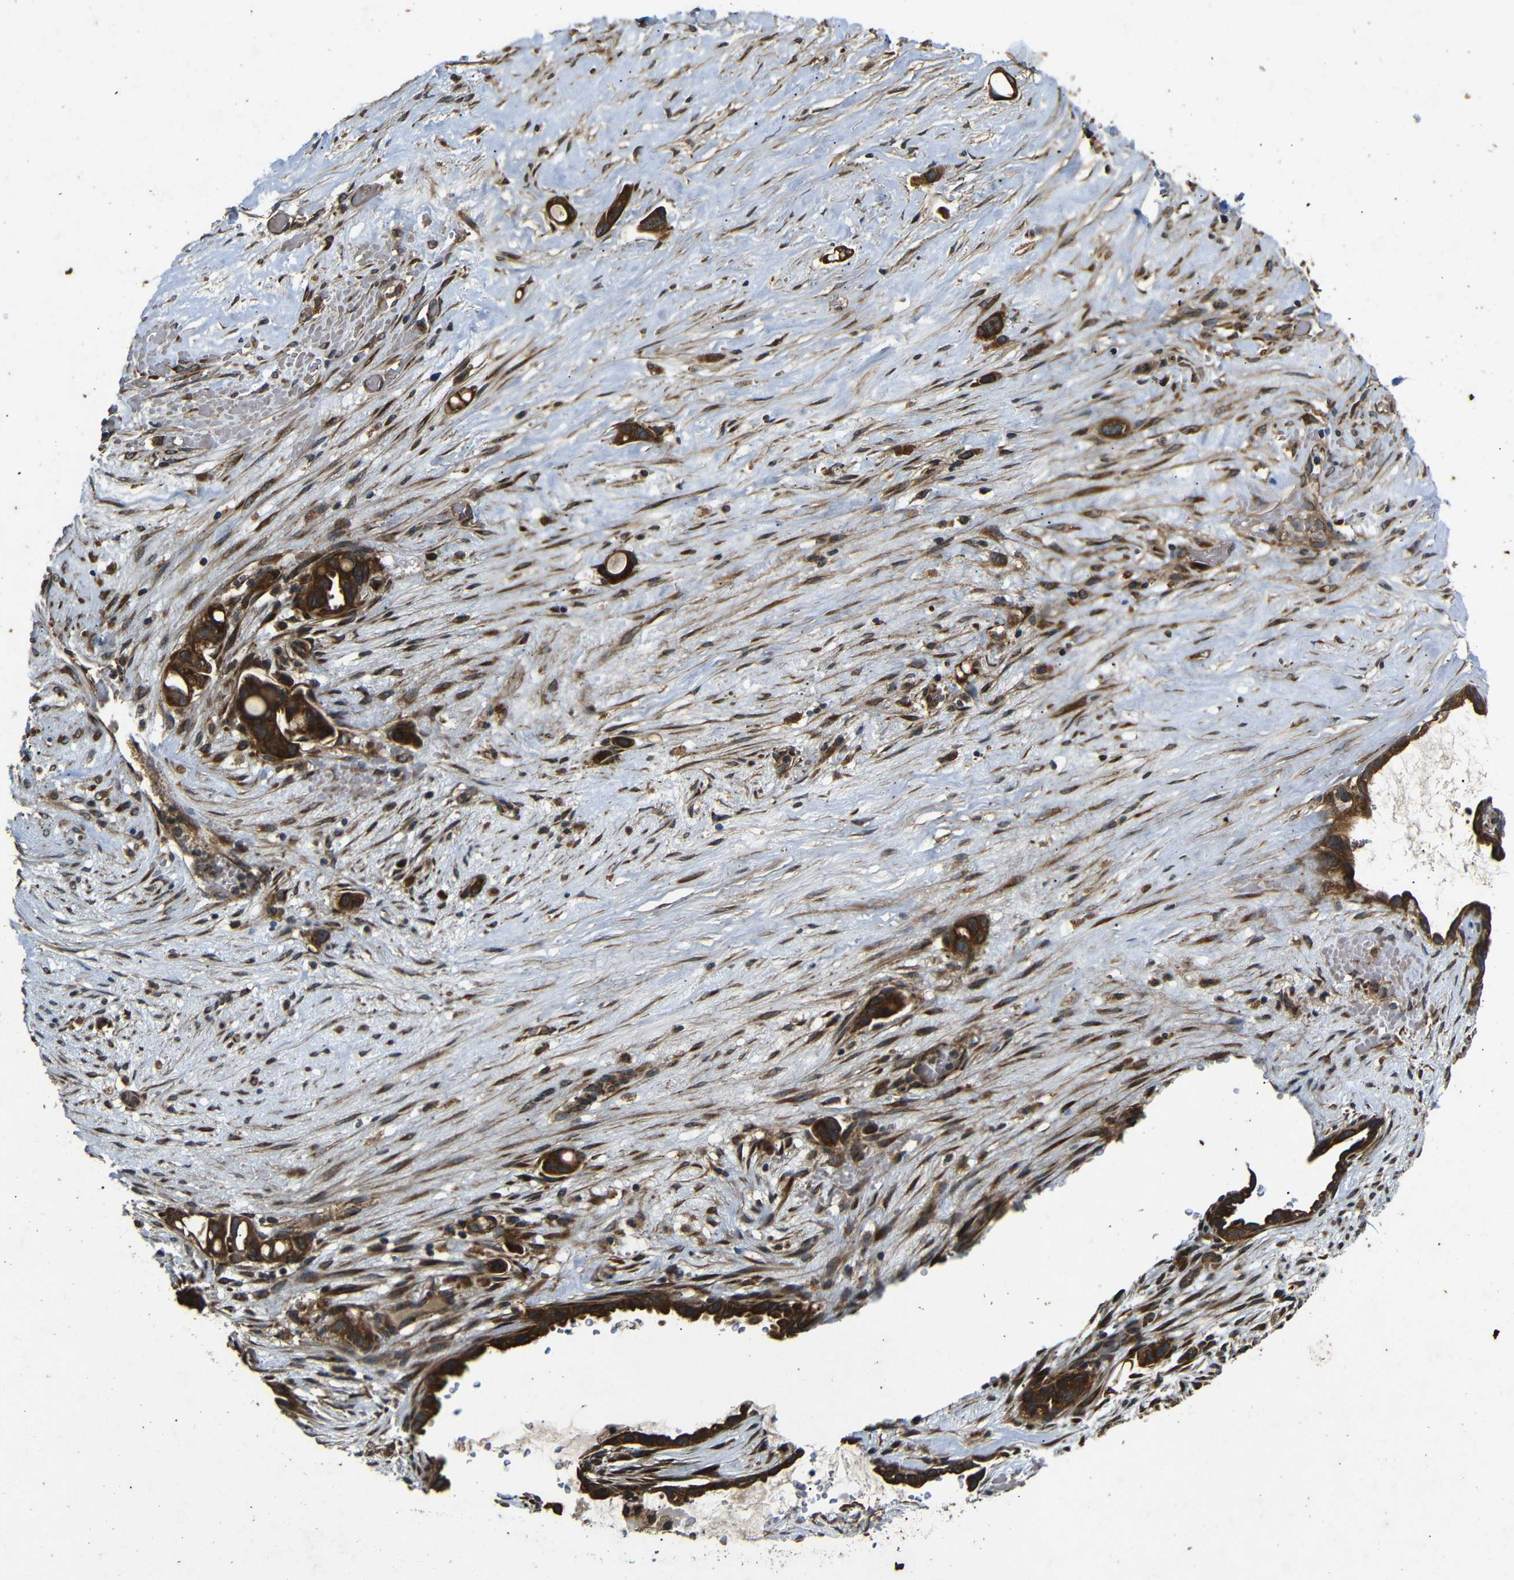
{"staining": {"intensity": "strong", "quantity": ">75%", "location": "cytoplasmic/membranous"}, "tissue": "liver cancer", "cell_type": "Tumor cells", "image_type": "cancer", "snomed": [{"axis": "morphology", "description": "Cholangiocarcinoma"}, {"axis": "topography", "description": "Liver"}], "caption": "Immunohistochemical staining of human liver cancer (cholangiocarcinoma) demonstrates strong cytoplasmic/membranous protein expression in about >75% of tumor cells. The staining was performed using DAB (3,3'-diaminobenzidine), with brown indicating positive protein expression. Nuclei are stained blue with hematoxylin.", "gene": "TRPC1", "patient": {"sex": "female", "age": 65}}